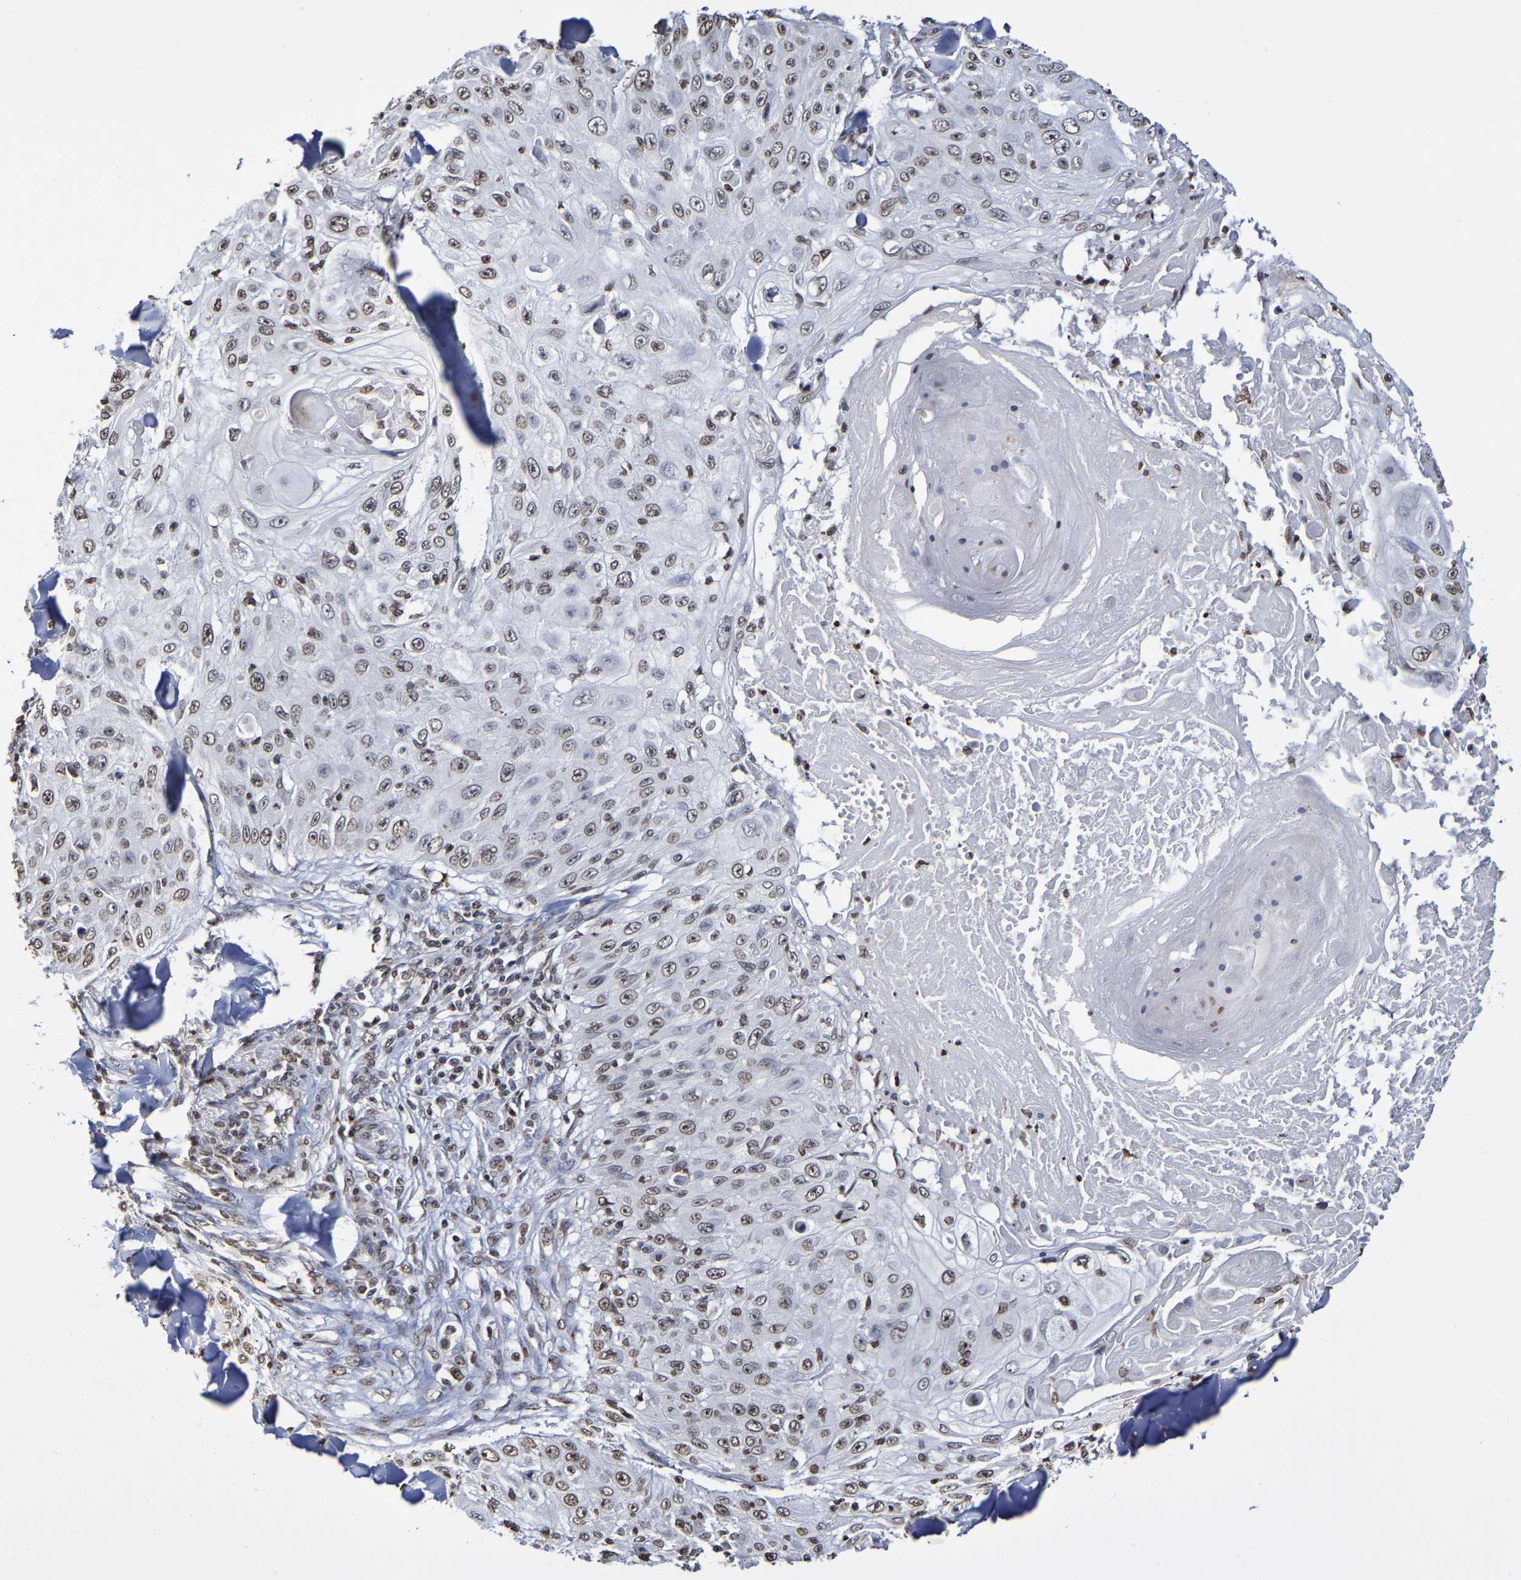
{"staining": {"intensity": "weak", "quantity": ">75%", "location": "nuclear"}, "tissue": "skin cancer", "cell_type": "Tumor cells", "image_type": "cancer", "snomed": [{"axis": "morphology", "description": "Squamous cell carcinoma, NOS"}, {"axis": "topography", "description": "Skin"}], "caption": "Immunohistochemistry (IHC) histopathology image of neoplastic tissue: skin cancer (squamous cell carcinoma) stained using IHC reveals low levels of weak protein expression localized specifically in the nuclear of tumor cells, appearing as a nuclear brown color.", "gene": "ATF4", "patient": {"sex": "male", "age": 86}}